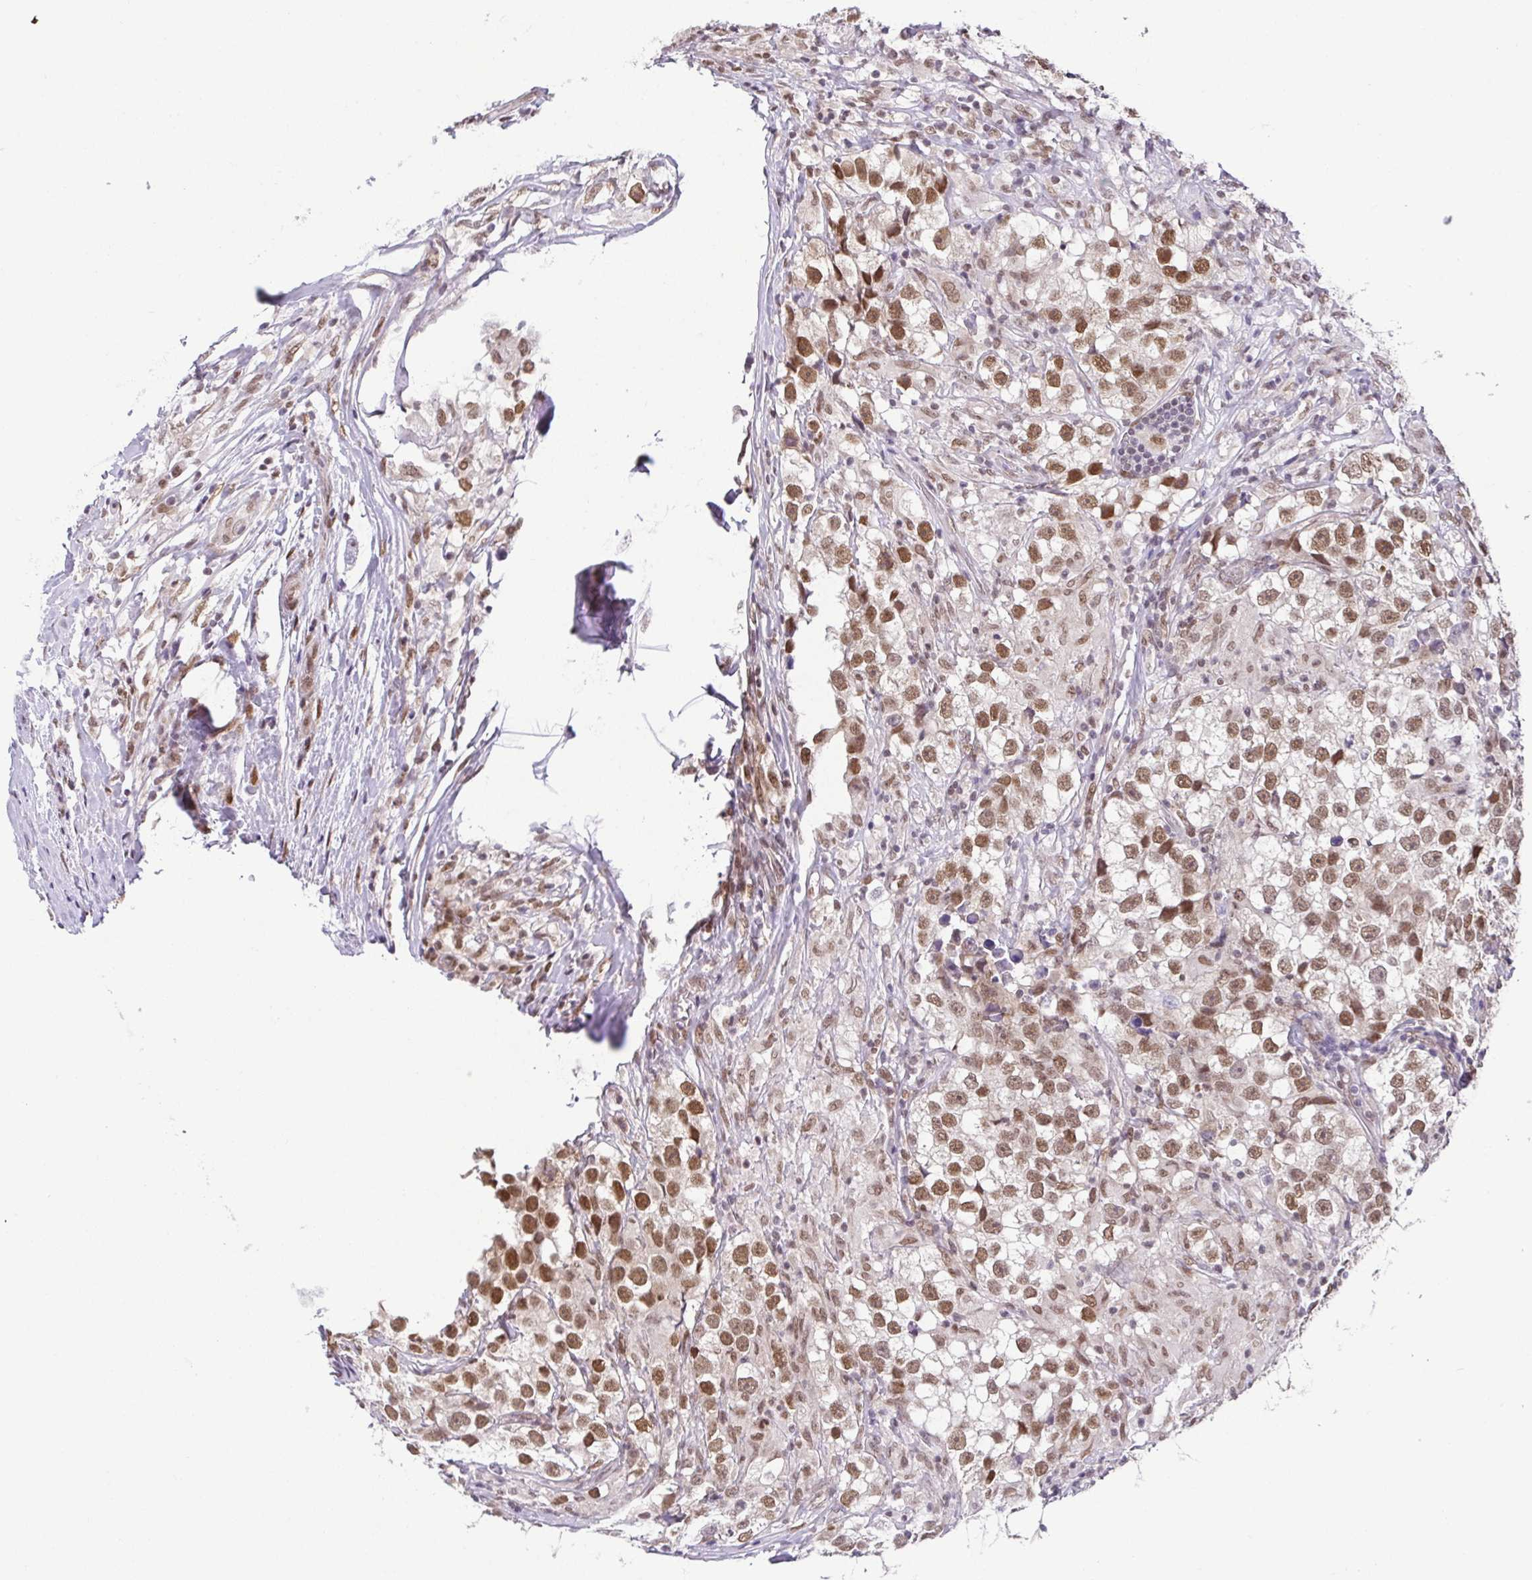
{"staining": {"intensity": "moderate", "quantity": ">75%", "location": "nuclear"}, "tissue": "testis cancer", "cell_type": "Tumor cells", "image_type": "cancer", "snomed": [{"axis": "morphology", "description": "Seminoma, NOS"}, {"axis": "topography", "description": "Testis"}], "caption": "Testis cancer stained with DAB (3,3'-diaminobenzidine) immunohistochemistry (IHC) reveals medium levels of moderate nuclear positivity in about >75% of tumor cells.", "gene": "RBM3", "patient": {"sex": "male", "age": 46}}